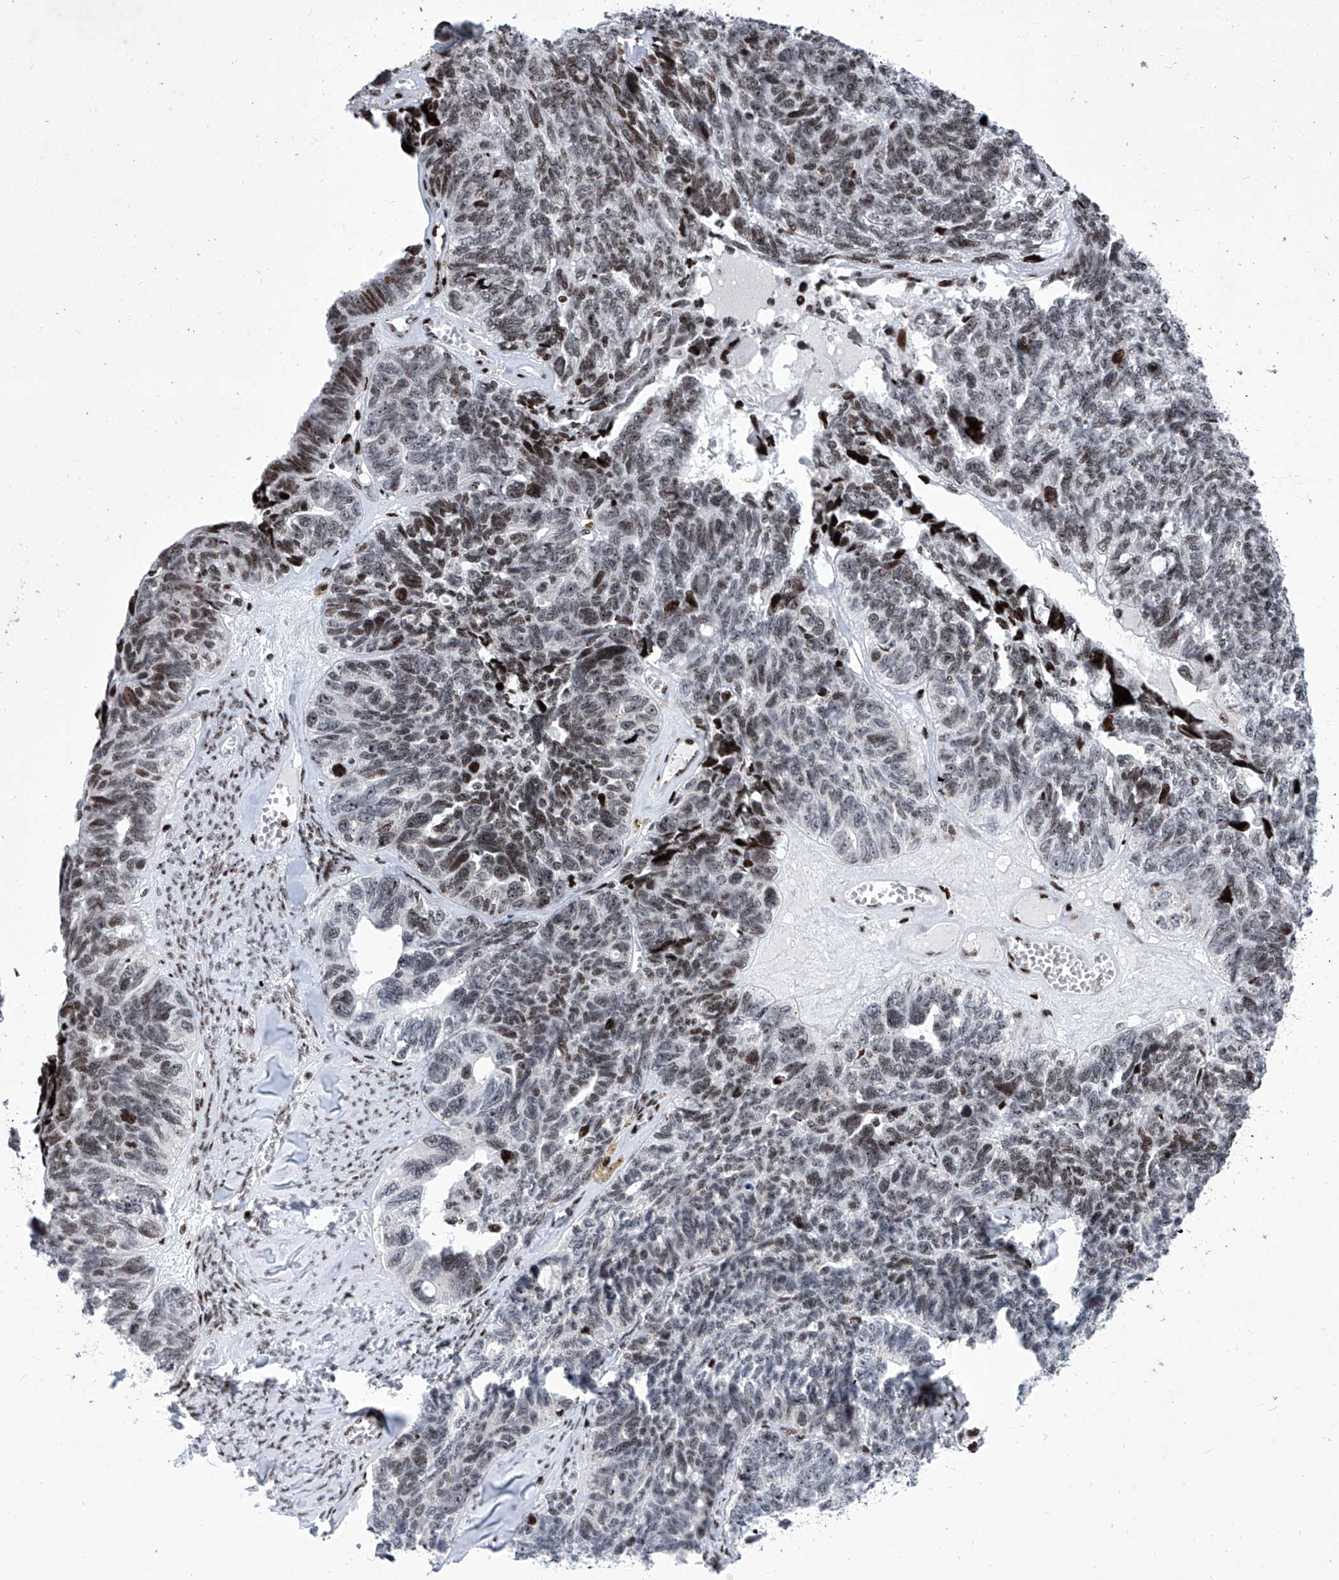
{"staining": {"intensity": "moderate", "quantity": "25%-75%", "location": "nuclear"}, "tissue": "ovarian cancer", "cell_type": "Tumor cells", "image_type": "cancer", "snomed": [{"axis": "morphology", "description": "Cystadenocarcinoma, serous, NOS"}, {"axis": "topography", "description": "Ovary"}], "caption": "Protein expression analysis of ovarian cancer (serous cystadenocarcinoma) shows moderate nuclear staining in about 25%-75% of tumor cells. The protein of interest is shown in brown color, while the nuclei are stained blue.", "gene": "HEY2", "patient": {"sex": "female", "age": 79}}